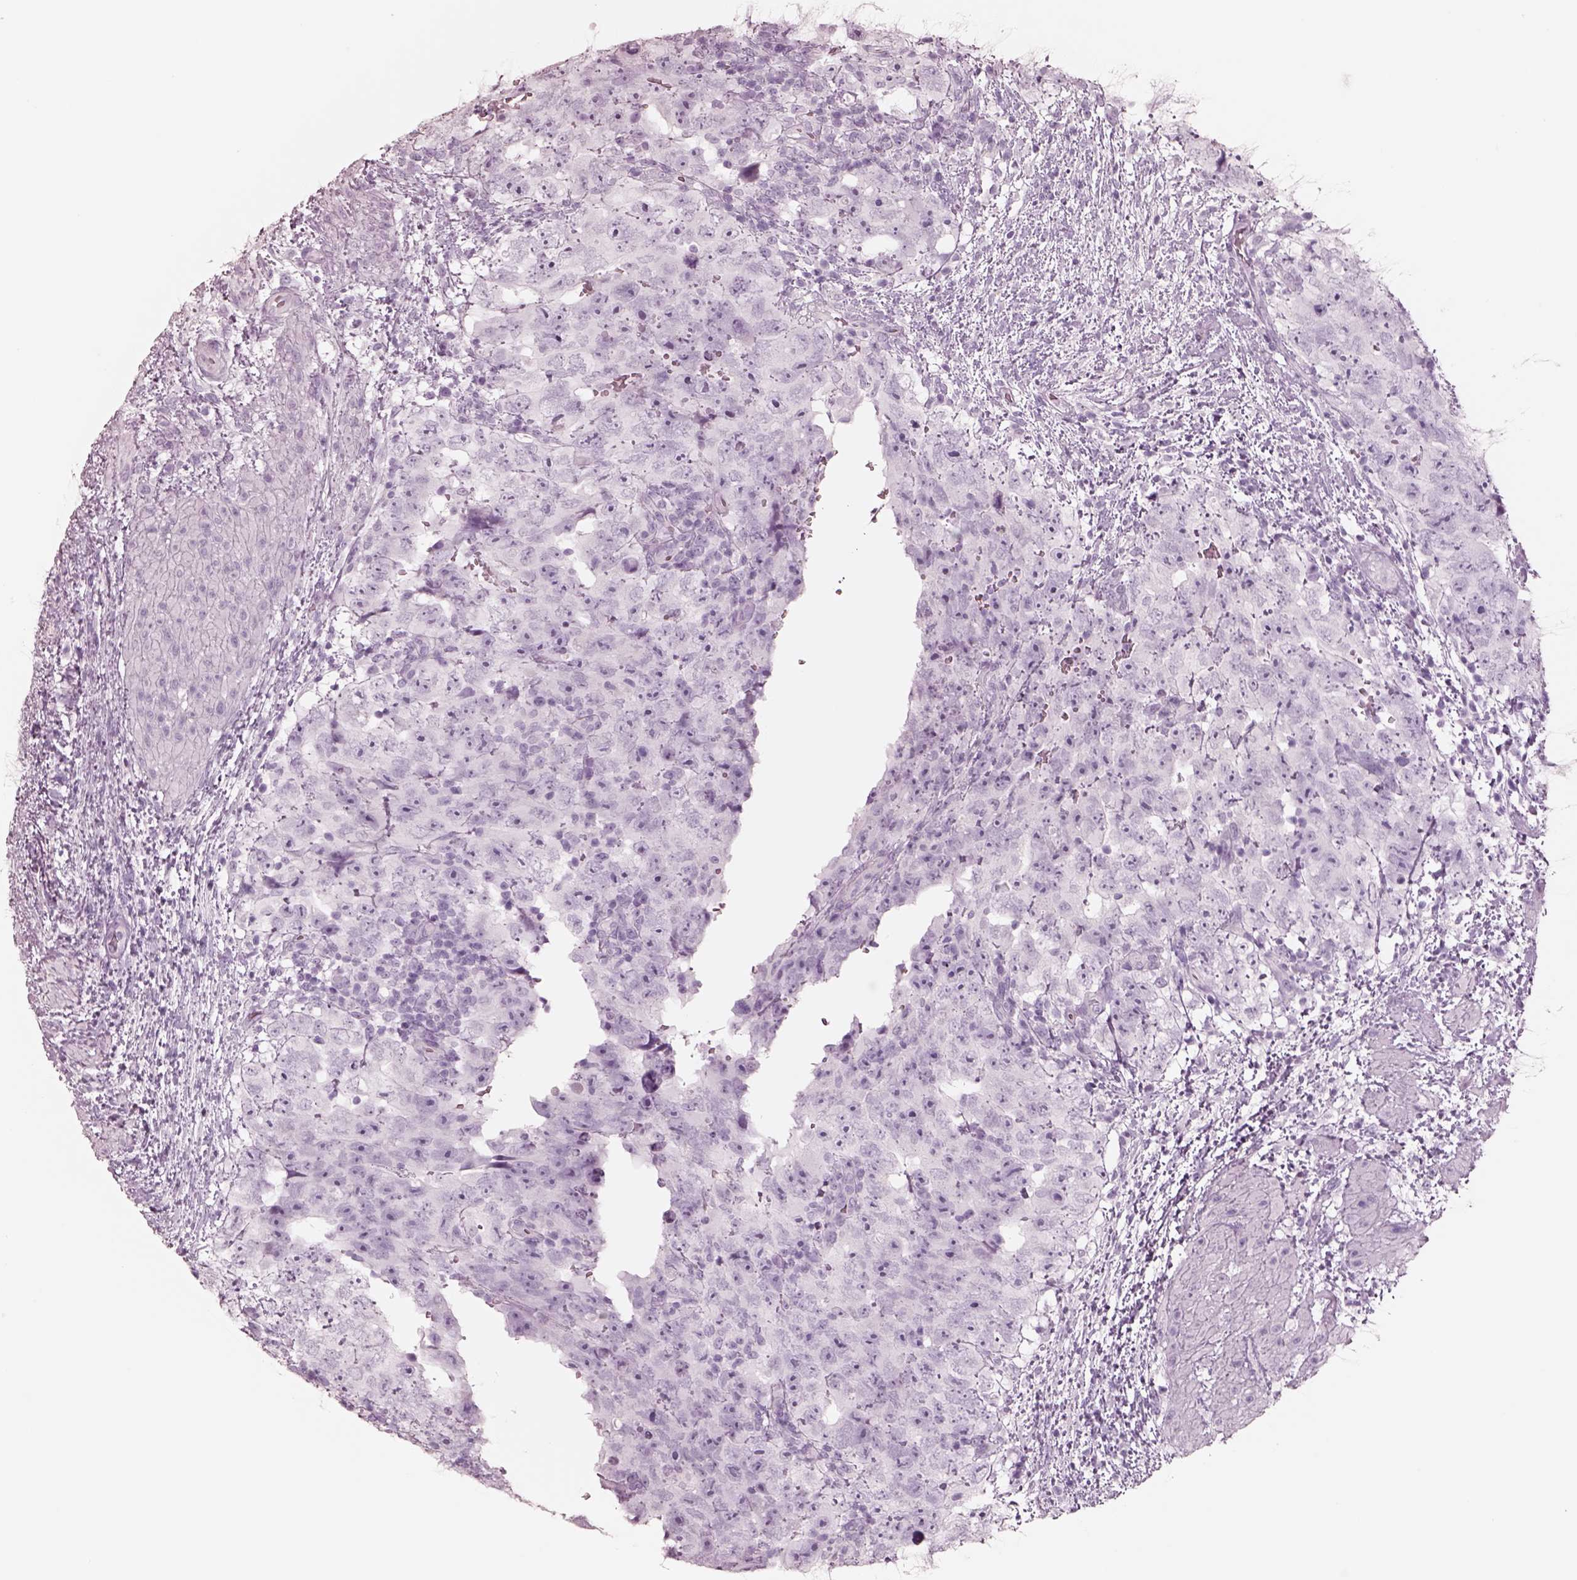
{"staining": {"intensity": "negative", "quantity": "none", "location": "none"}, "tissue": "testis cancer", "cell_type": "Tumor cells", "image_type": "cancer", "snomed": [{"axis": "morphology", "description": "Normal tissue, NOS"}, {"axis": "morphology", "description": "Carcinoma, Embryonal, NOS"}, {"axis": "topography", "description": "Testis"}, {"axis": "topography", "description": "Epididymis"}], "caption": "Image shows no protein positivity in tumor cells of testis embryonal carcinoma tissue.", "gene": "ELANE", "patient": {"sex": "male", "age": 24}}